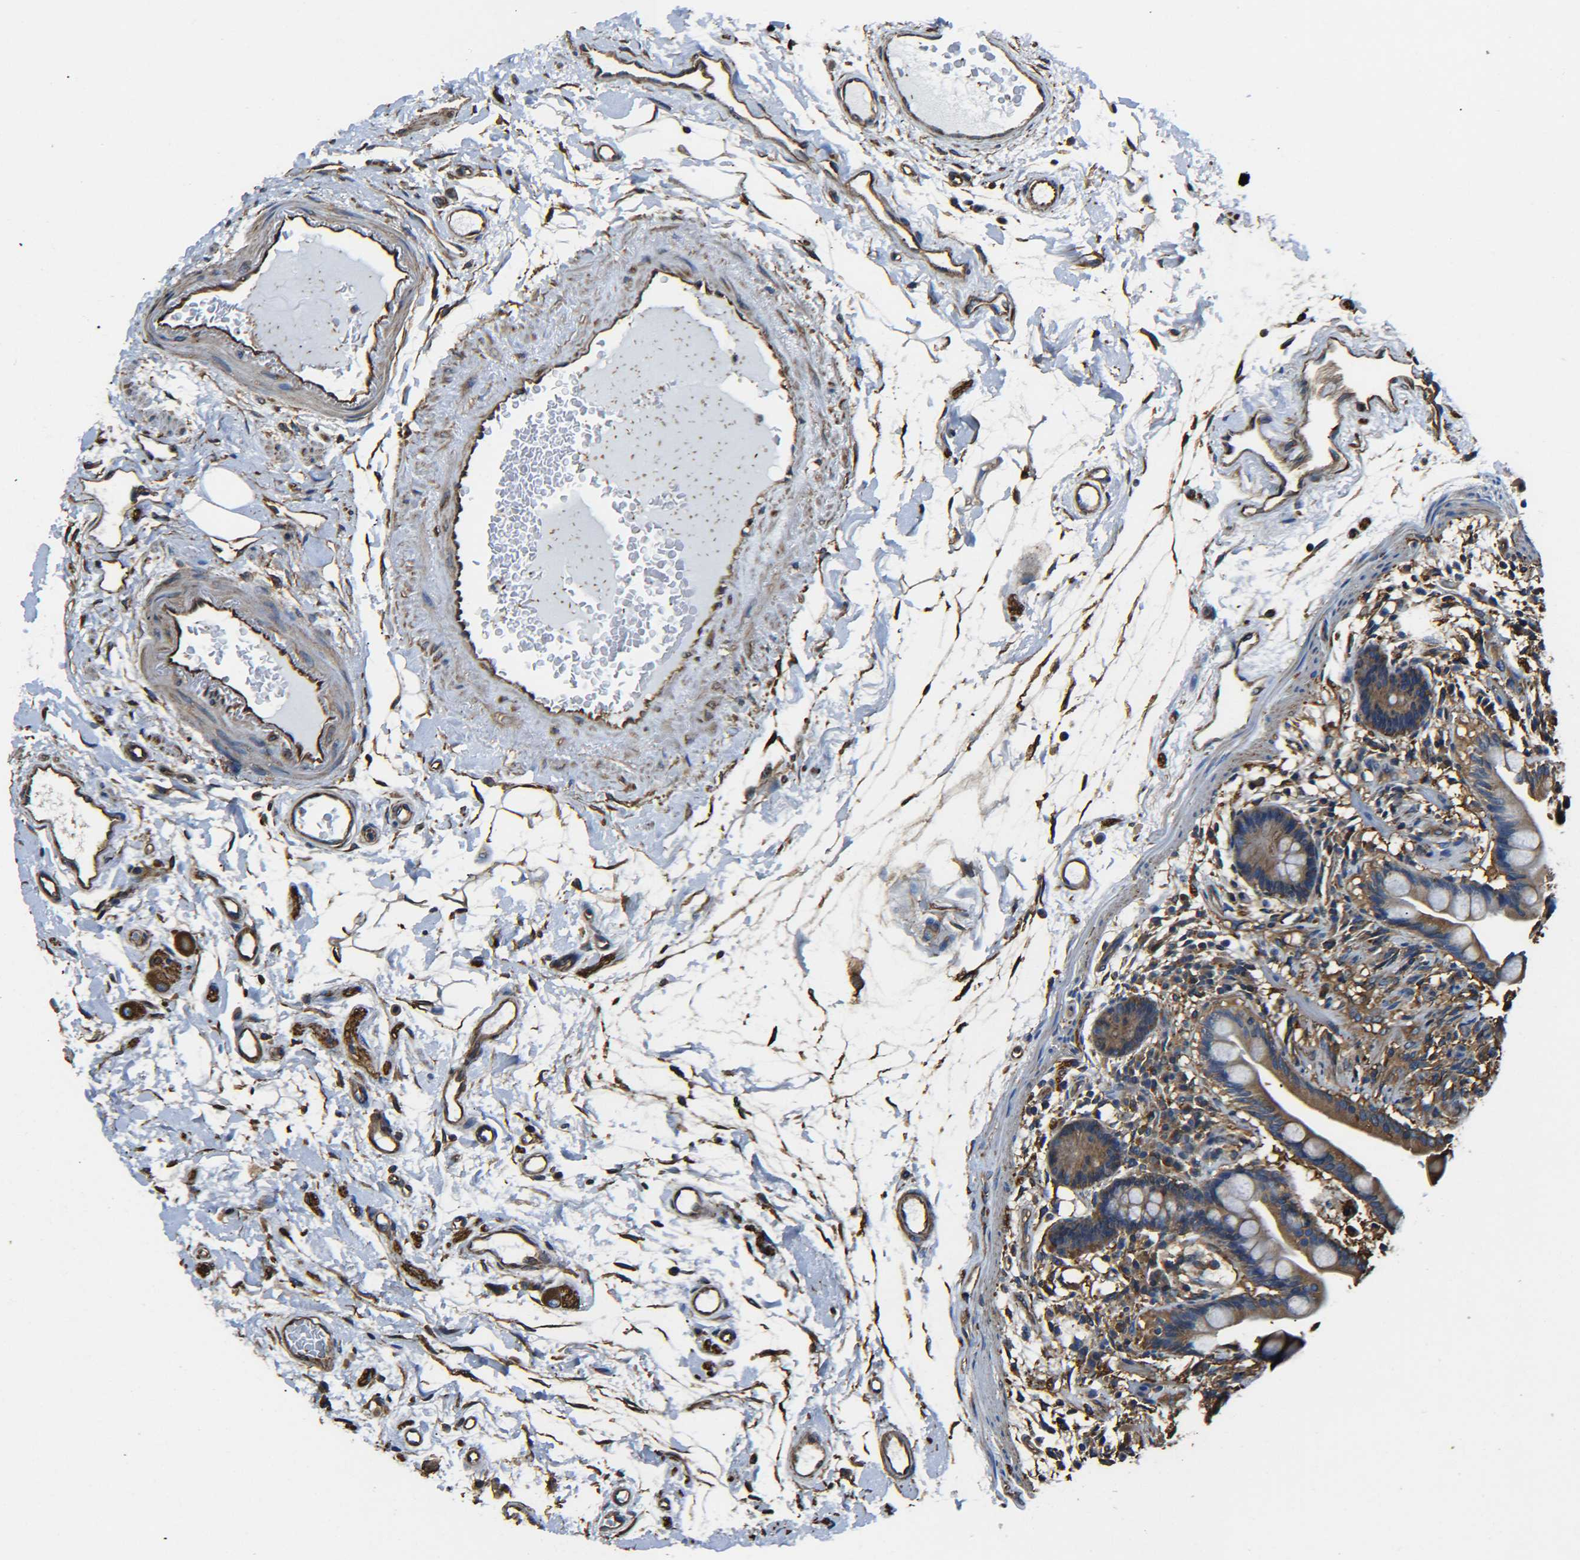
{"staining": {"intensity": "strong", "quantity": ">75%", "location": "cytoplasmic/membranous"}, "tissue": "colon", "cell_type": "Endothelial cells", "image_type": "normal", "snomed": [{"axis": "morphology", "description": "Normal tissue, NOS"}, {"axis": "topography", "description": "Colon"}], "caption": "IHC photomicrograph of normal colon stained for a protein (brown), which exhibits high levels of strong cytoplasmic/membranous staining in approximately >75% of endothelial cells.", "gene": "TUBB", "patient": {"sex": "male", "age": 73}}